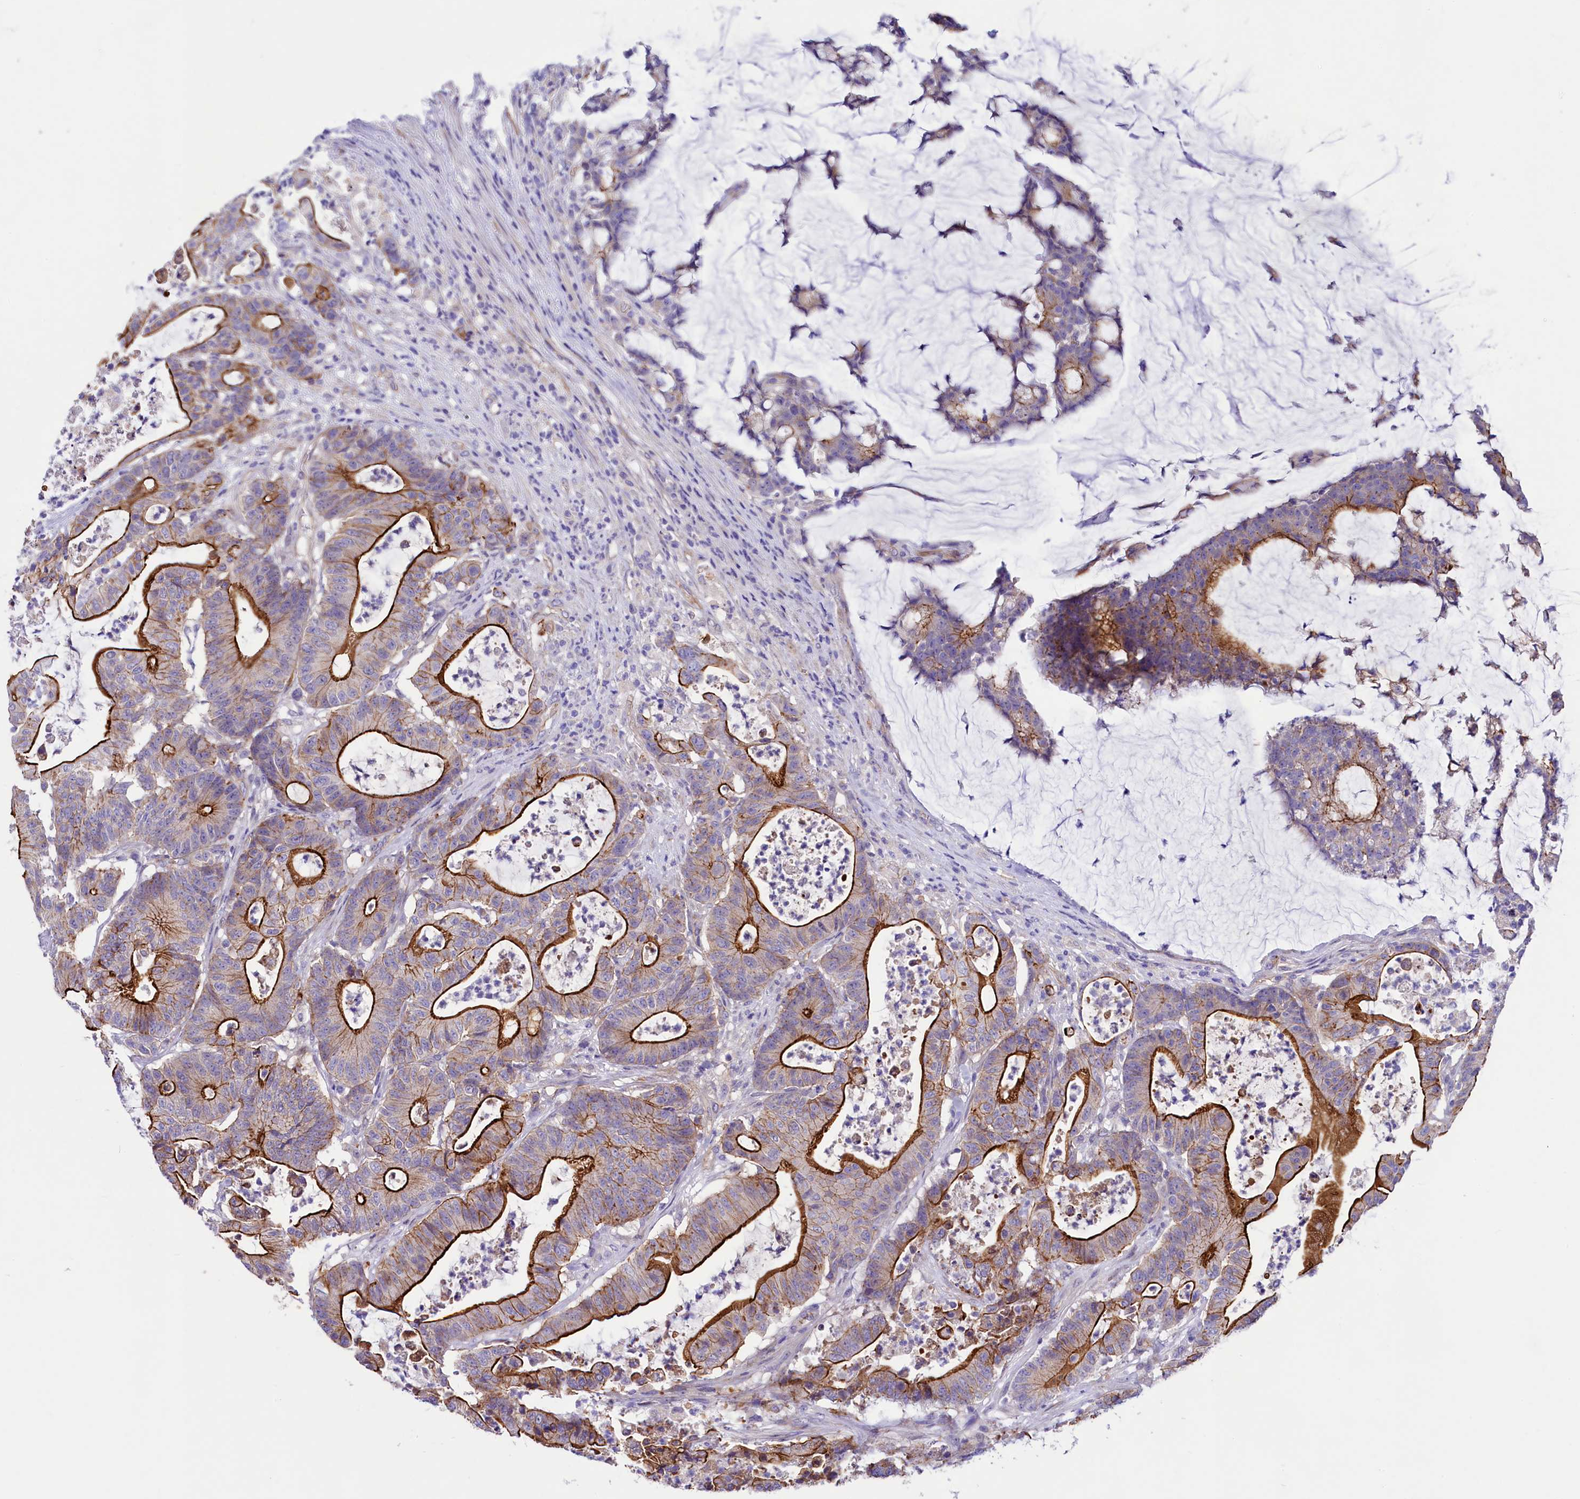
{"staining": {"intensity": "strong", "quantity": "25%-75%", "location": "cytoplasmic/membranous"}, "tissue": "colorectal cancer", "cell_type": "Tumor cells", "image_type": "cancer", "snomed": [{"axis": "morphology", "description": "Adenocarcinoma, NOS"}, {"axis": "topography", "description": "Colon"}], "caption": "A histopathology image showing strong cytoplasmic/membranous staining in approximately 25%-75% of tumor cells in adenocarcinoma (colorectal), as visualized by brown immunohistochemical staining.", "gene": "SLF1", "patient": {"sex": "female", "age": 84}}